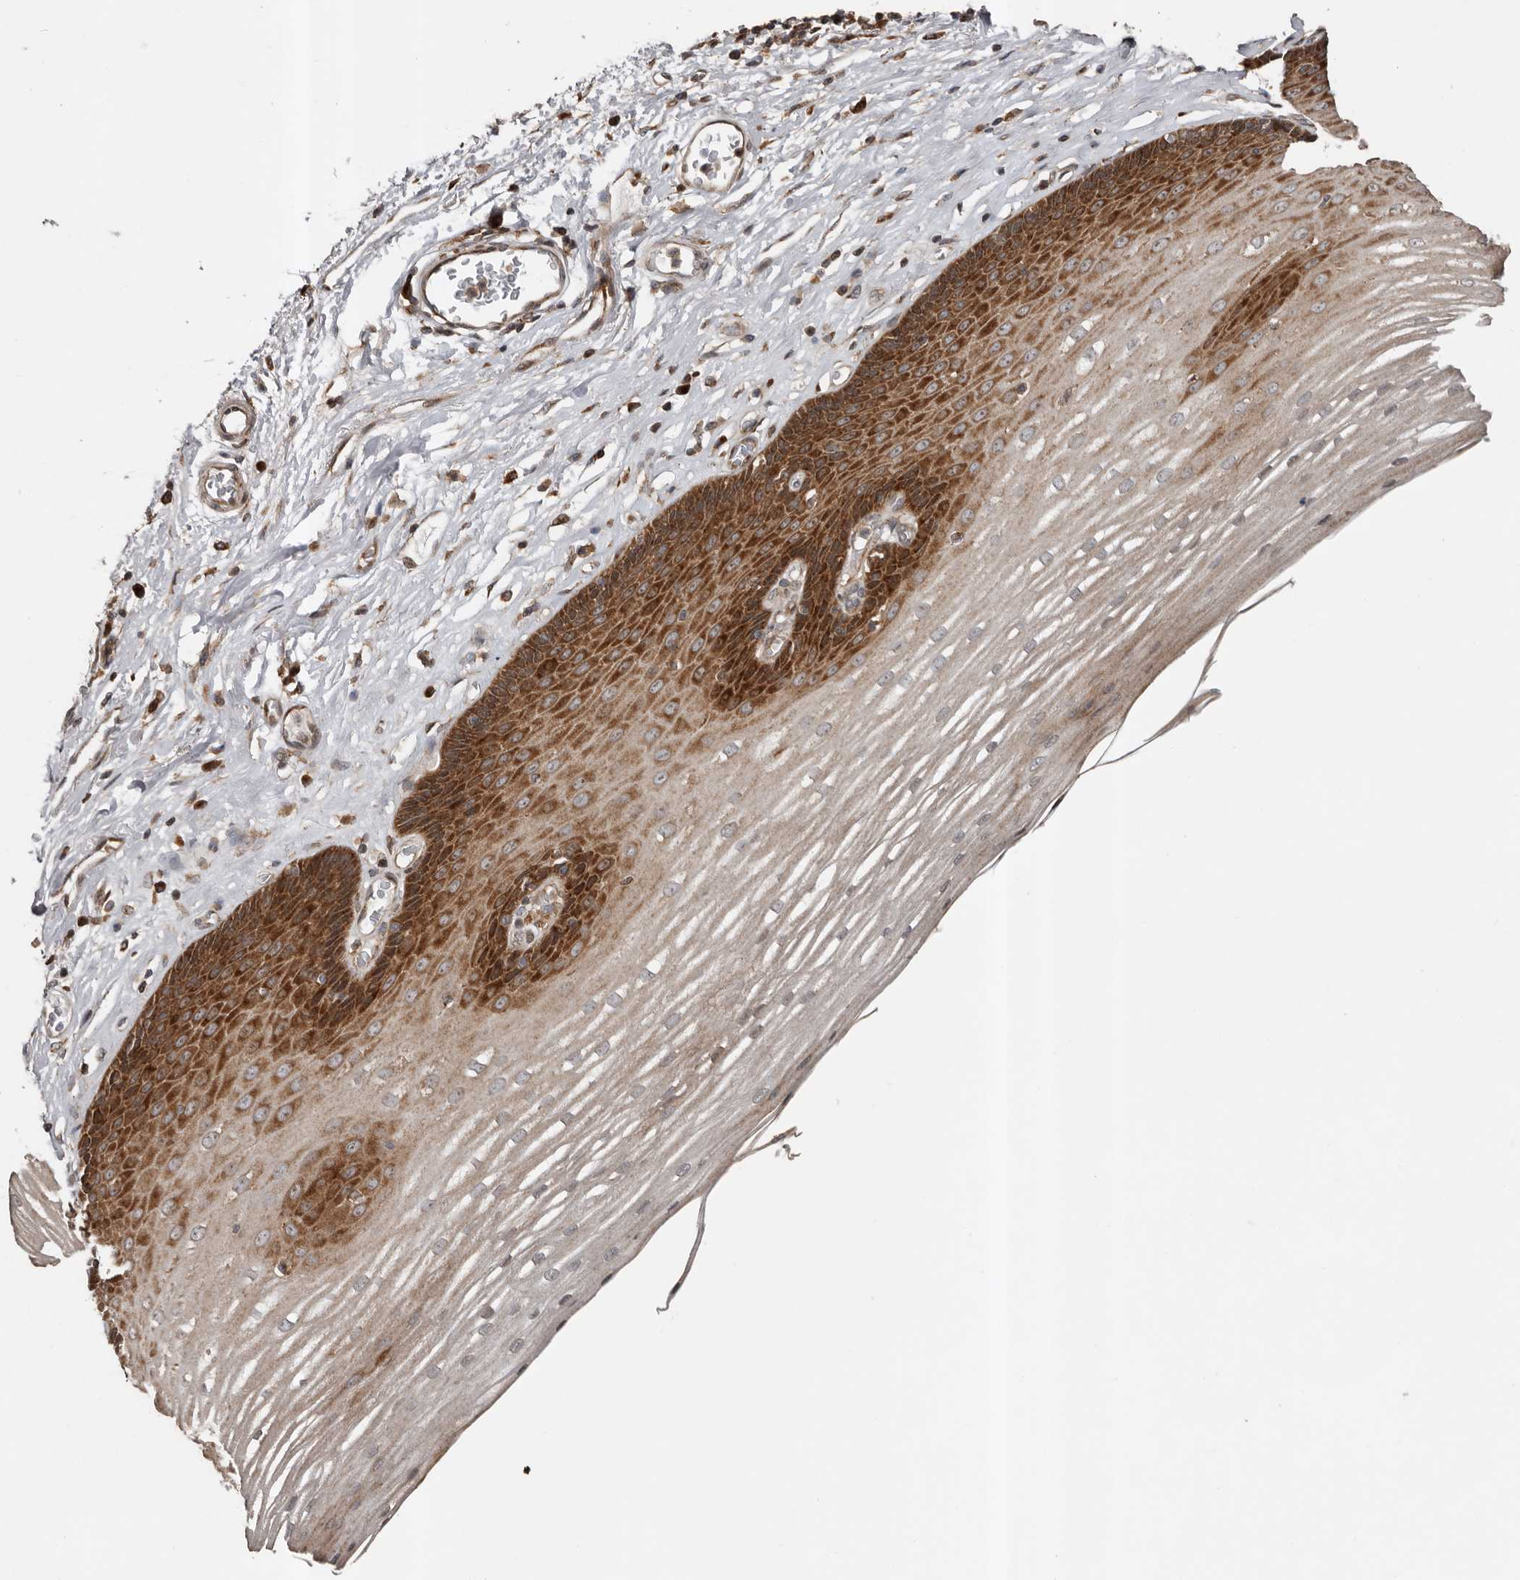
{"staining": {"intensity": "strong", "quantity": "25%-75%", "location": "cytoplasmic/membranous"}, "tissue": "esophagus", "cell_type": "Squamous epithelial cells", "image_type": "normal", "snomed": [{"axis": "morphology", "description": "Normal tissue, NOS"}, {"axis": "topography", "description": "Esophagus"}], "caption": "Protein staining displays strong cytoplasmic/membranous expression in approximately 25%-75% of squamous epithelial cells in unremarkable esophagus. (DAB IHC, brown staining for protein, blue staining for nuclei).", "gene": "CCDC190", "patient": {"sex": "male", "age": 62}}